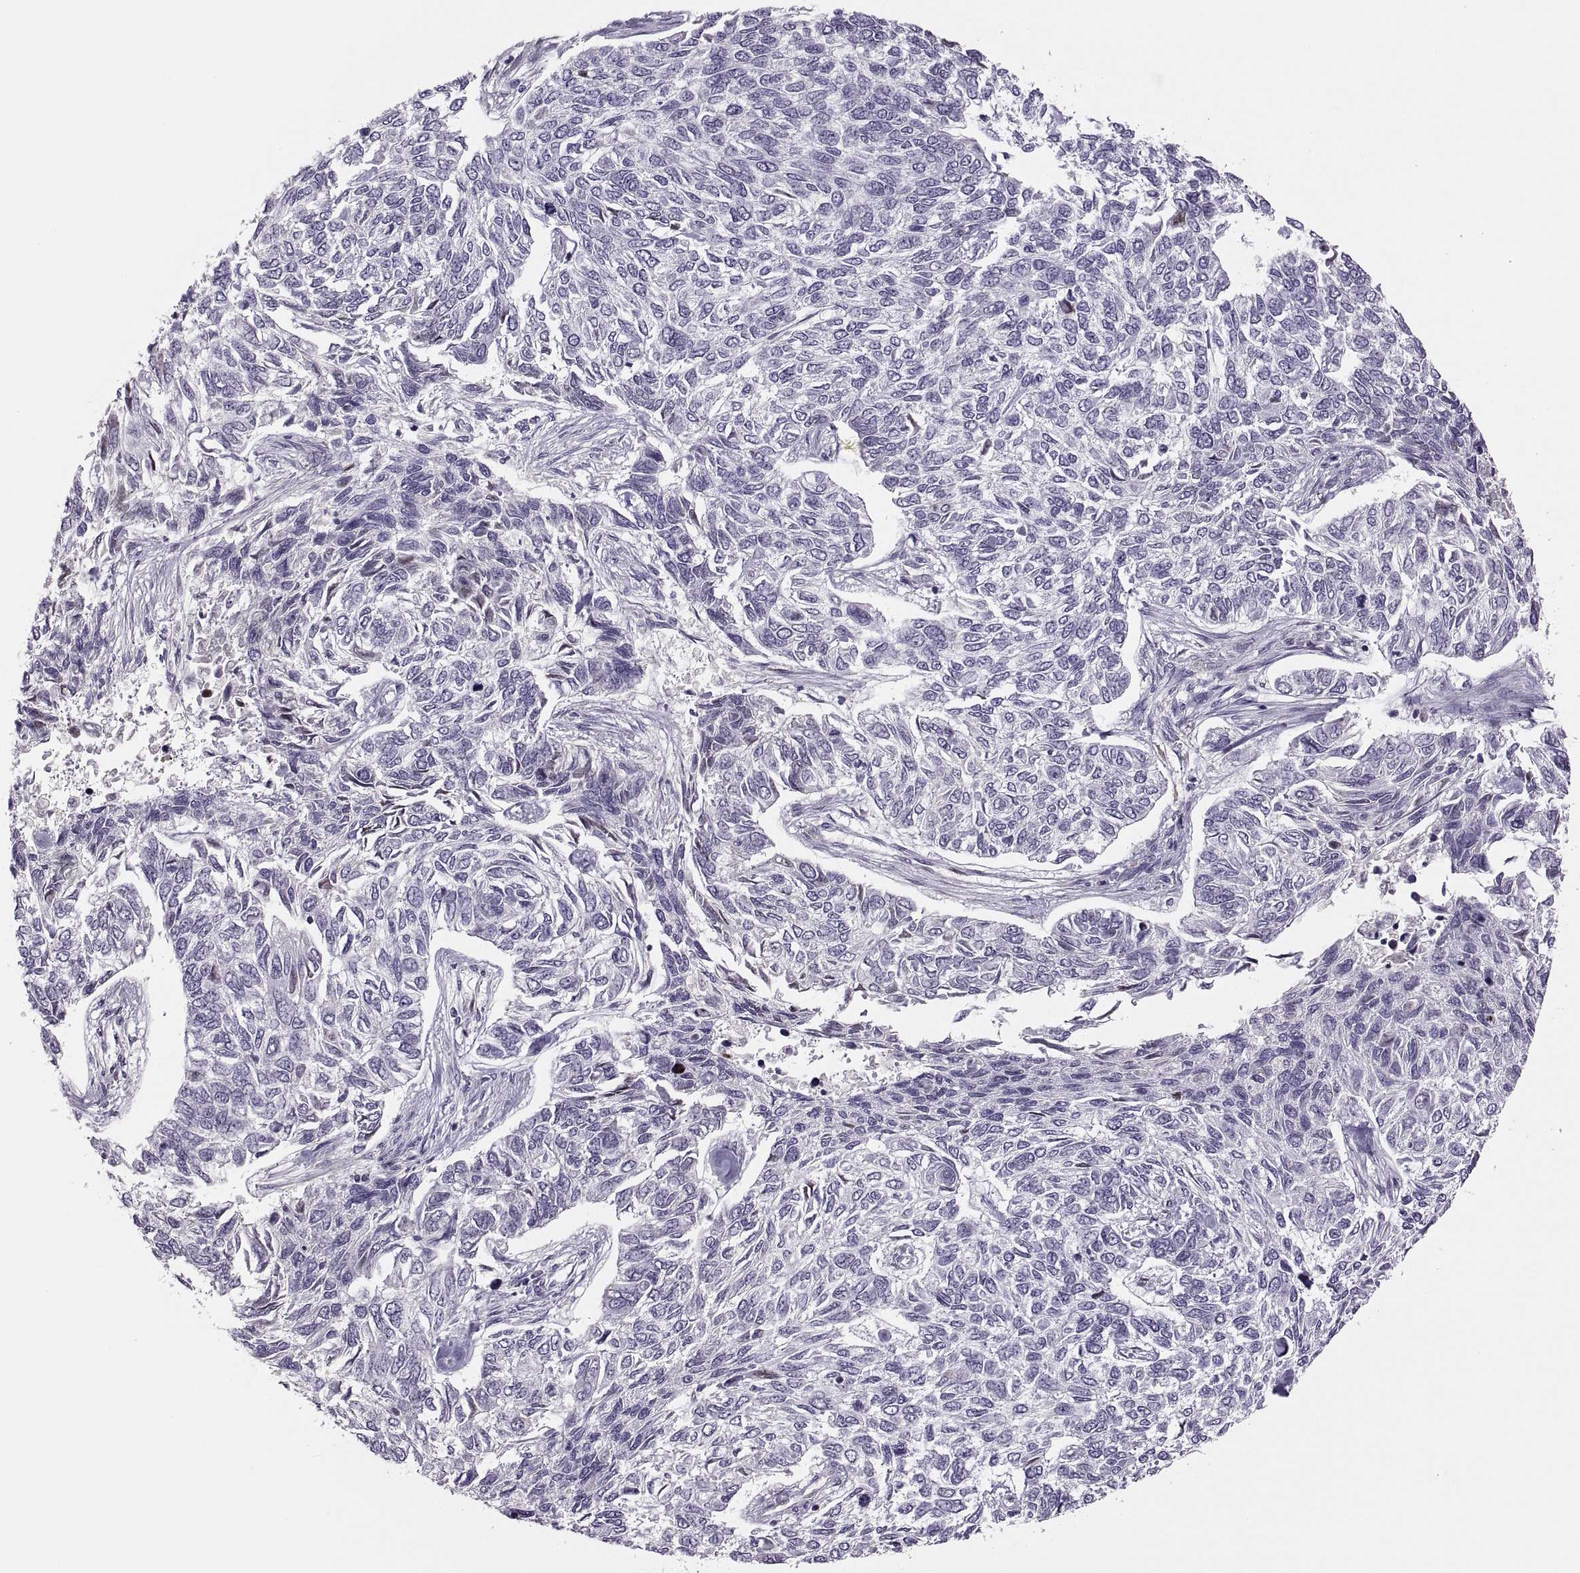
{"staining": {"intensity": "negative", "quantity": "none", "location": "none"}, "tissue": "skin cancer", "cell_type": "Tumor cells", "image_type": "cancer", "snomed": [{"axis": "morphology", "description": "Basal cell carcinoma"}, {"axis": "topography", "description": "Skin"}], "caption": "The immunohistochemistry photomicrograph has no significant staining in tumor cells of skin cancer tissue. (DAB (3,3'-diaminobenzidine) IHC with hematoxylin counter stain).", "gene": "CHCT1", "patient": {"sex": "female", "age": 65}}